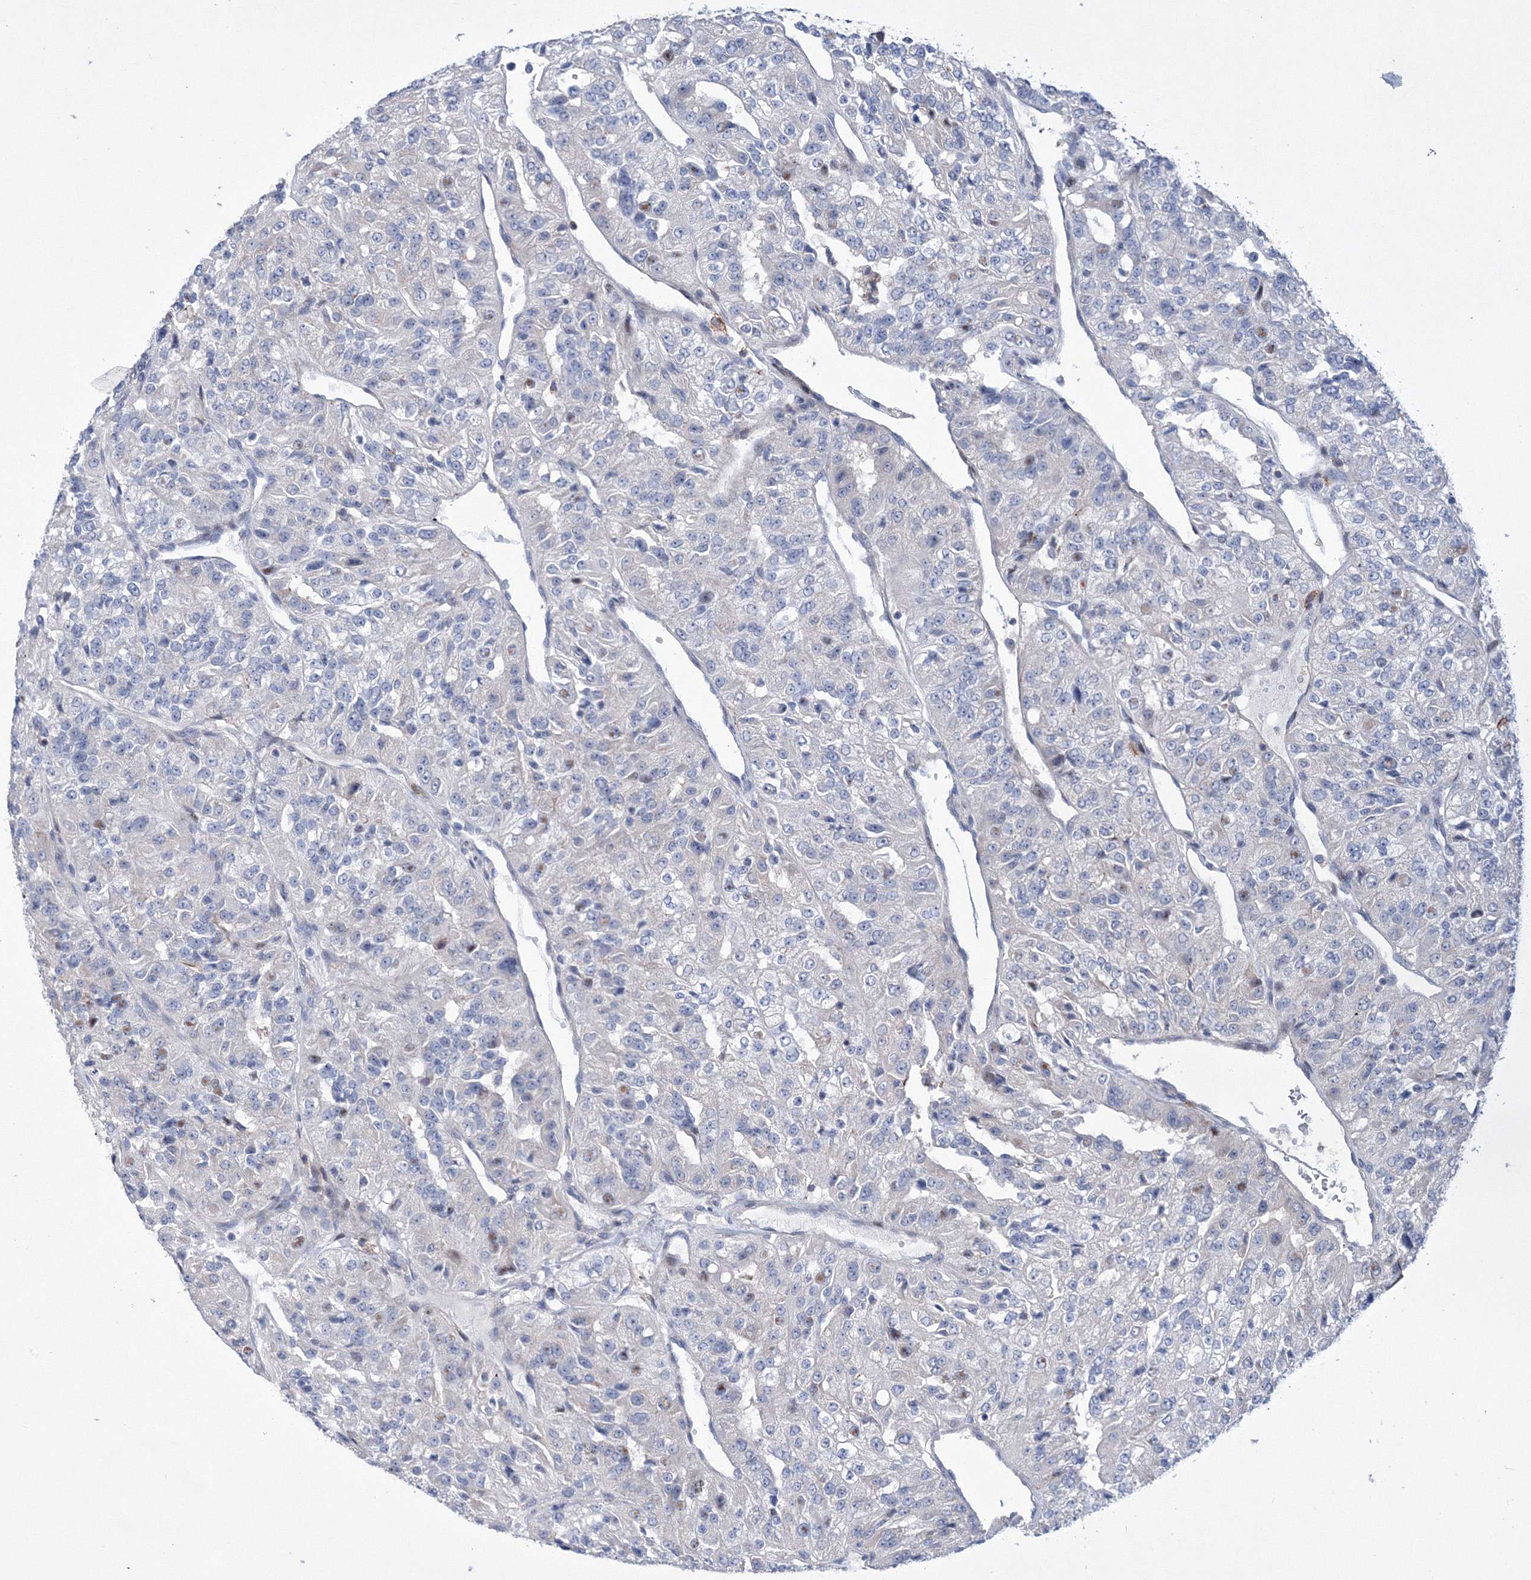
{"staining": {"intensity": "negative", "quantity": "none", "location": "none"}, "tissue": "renal cancer", "cell_type": "Tumor cells", "image_type": "cancer", "snomed": [{"axis": "morphology", "description": "Adenocarcinoma, NOS"}, {"axis": "topography", "description": "Kidney"}], "caption": "DAB (3,3'-diaminobenzidine) immunohistochemical staining of adenocarcinoma (renal) demonstrates no significant staining in tumor cells. The staining was performed using DAB to visualize the protein expression in brown, while the nuclei were stained in blue with hematoxylin (Magnification: 20x).", "gene": "RNPEPL1", "patient": {"sex": "female", "age": 63}}